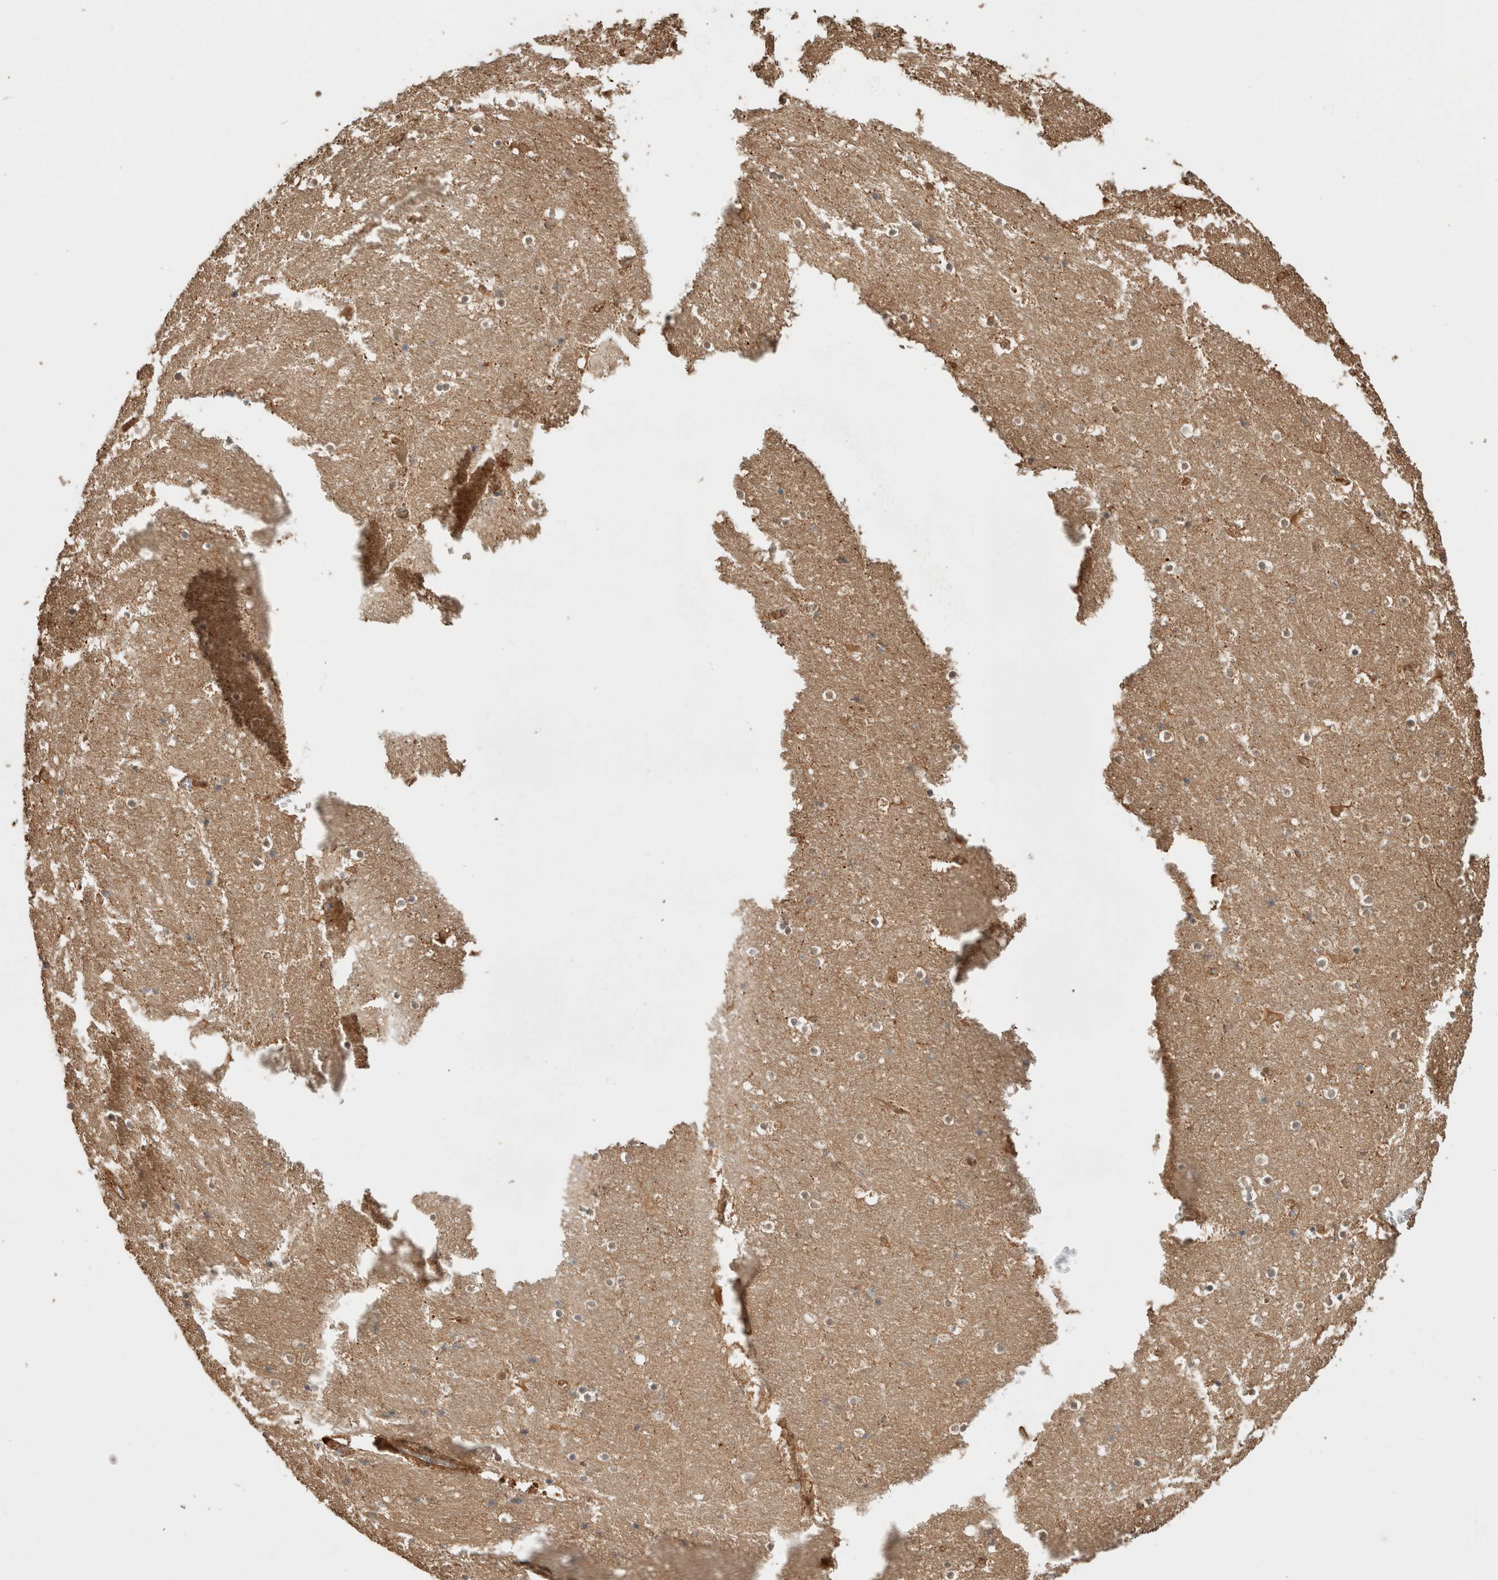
{"staining": {"intensity": "weak", "quantity": "<25%", "location": "cytoplasmic/membranous"}, "tissue": "hippocampus", "cell_type": "Glial cells", "image_type": "normal", "snomed": [{"axis": "morphology", "description": "Normal tissue, NOS"}, {"axis": "topography", "description": "Hippocampus"}], "caption": "This micrograph is of benign hippocampus stained with IHC to label a protein in brown with the nuclei are counter-stained blue. There is no expression in glial cells. Nuclei are stained in blue.", "gene": "OTUD6B", "patient": {"sex": "male", "age": 45}}